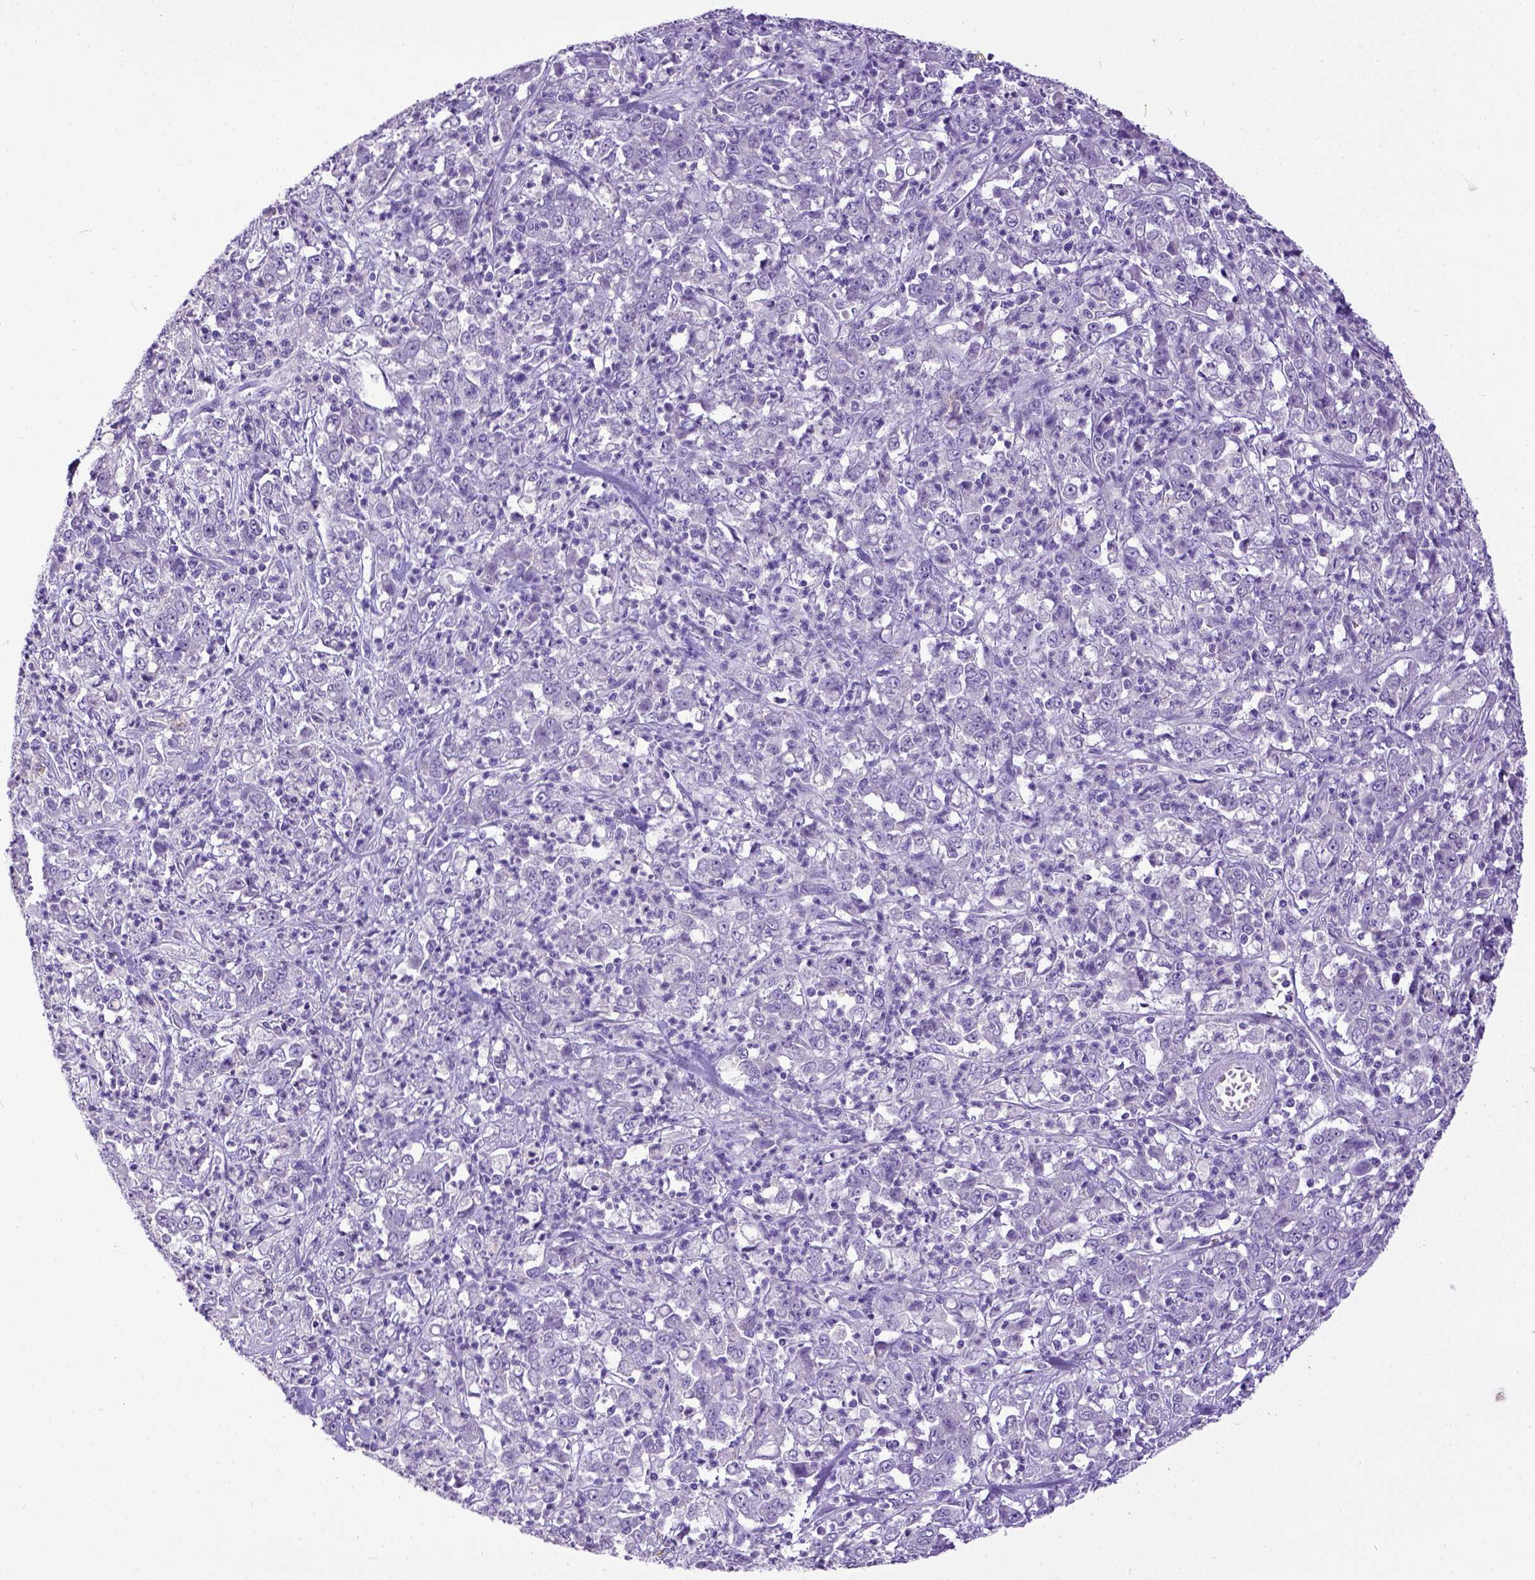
{"staining": {"intensity": "negative", "quantity": "none", "location": "none"}, "tissue": "stomach cancer", "cell_type": "Tumor cells", "image_type": "cancer", "snomed": [{"axis": "morphology", "description": "Adenocarcinoma, NOS"}, {"axis": "topography", "description": "Stomach, lower"}], "caption": "Adenocarcinoma (stomach) was stained to show a protein in brown. There is no significant expression in tumor cells.", "gene": "KIT", "patient": {"sex": "female", "age": 71}}